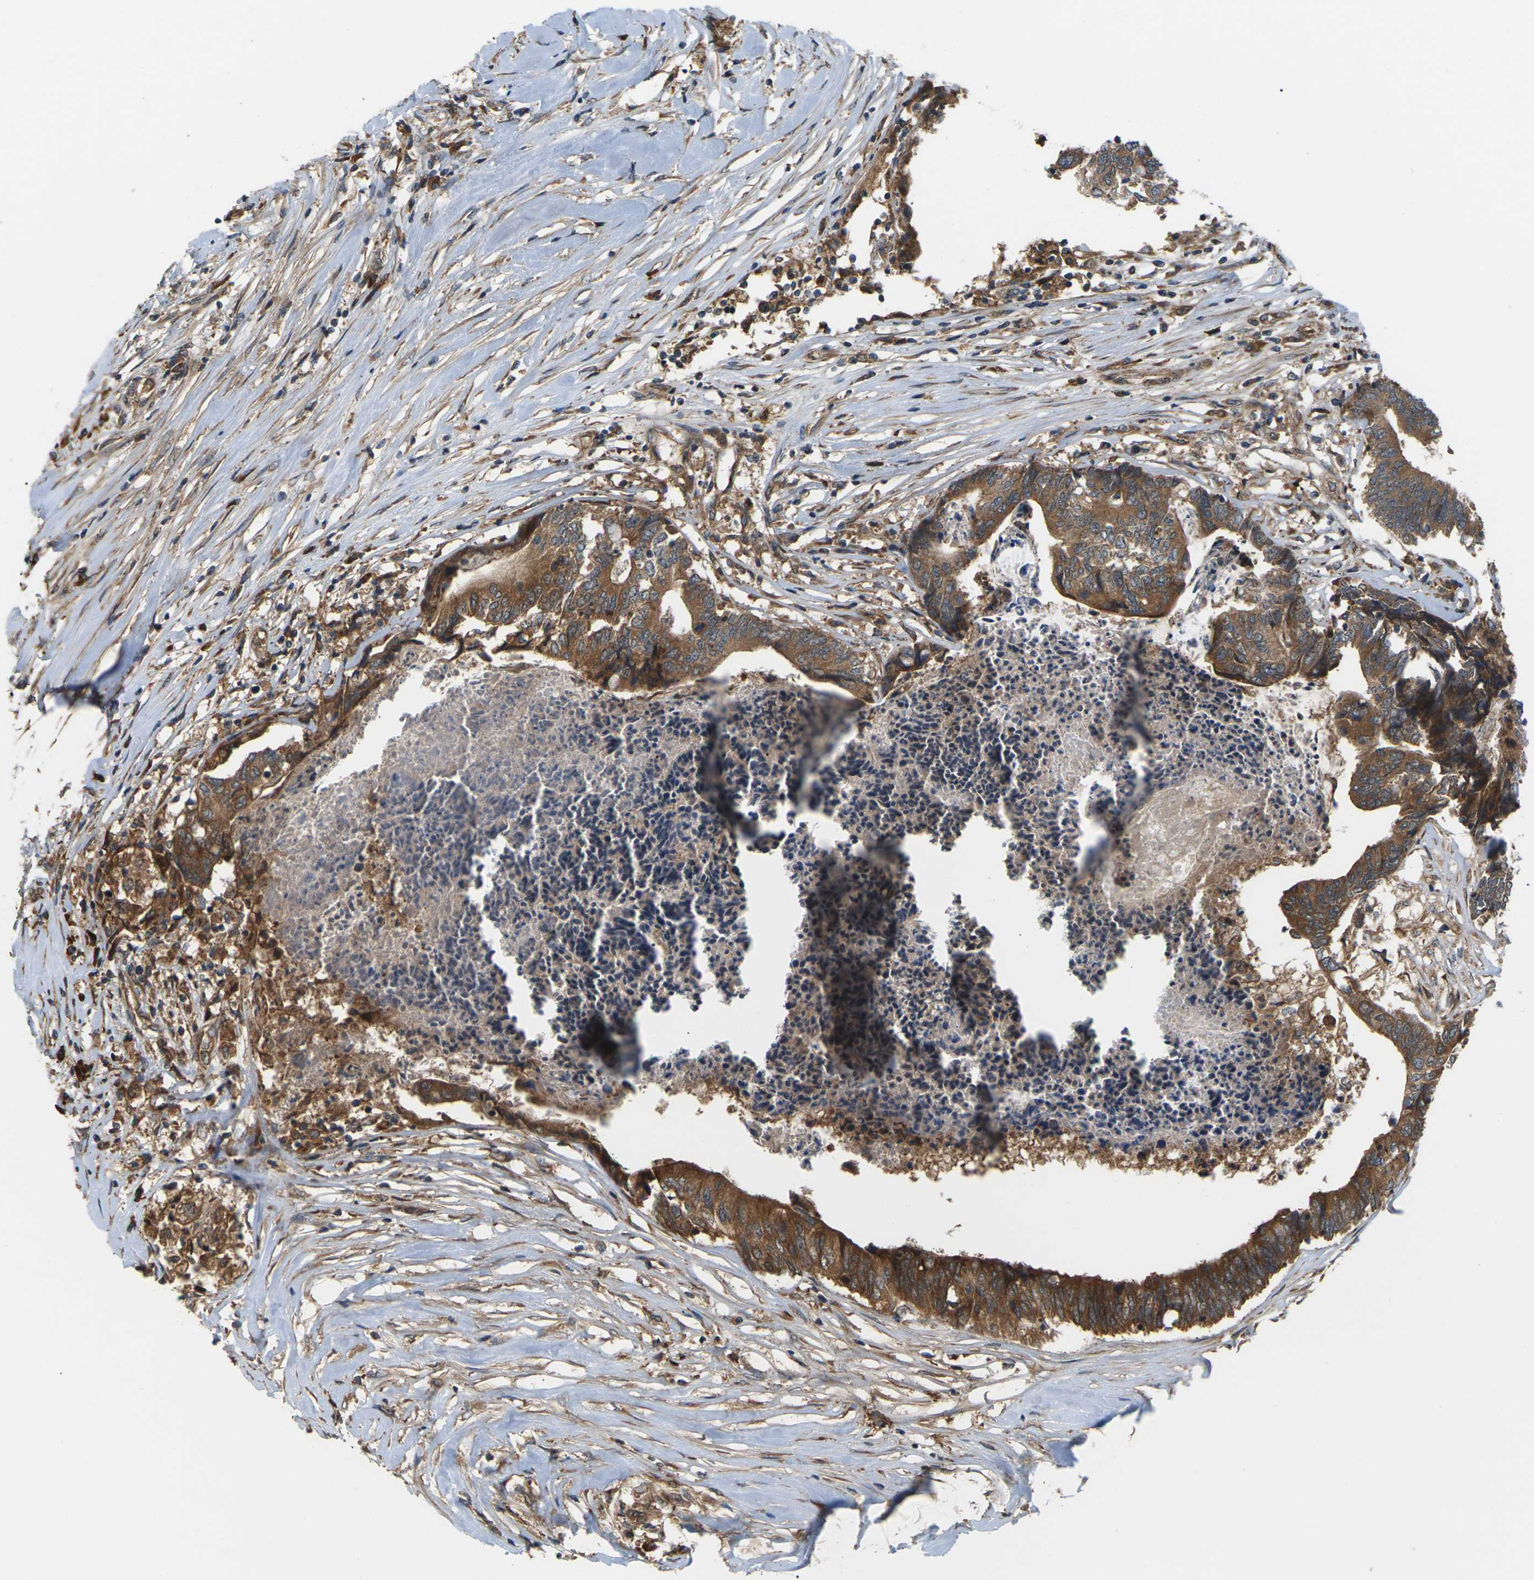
{"staining": {"intensity": "moderate", "quantity": ">75%", "location": "cytoplasmic/membranous"}, "tissue": "colorectal cancer", "cell_type": "Tumor cells", "image_type": "cancer", "snomed": [{"axis": "morphology", "description": "Adenocarcinoma, NOS"}, {"axis": "topography", "description": "Rectum"}], "caption": "An image showing moderate cytoplasmic/membranous positivity in about >75% of tumor cells in colorectal cancer (adenocarcinoma), as visualized by brown immunohistochemical staining.", "gene": "NRAS", "patient": {"sex": "male", "age": 63}}